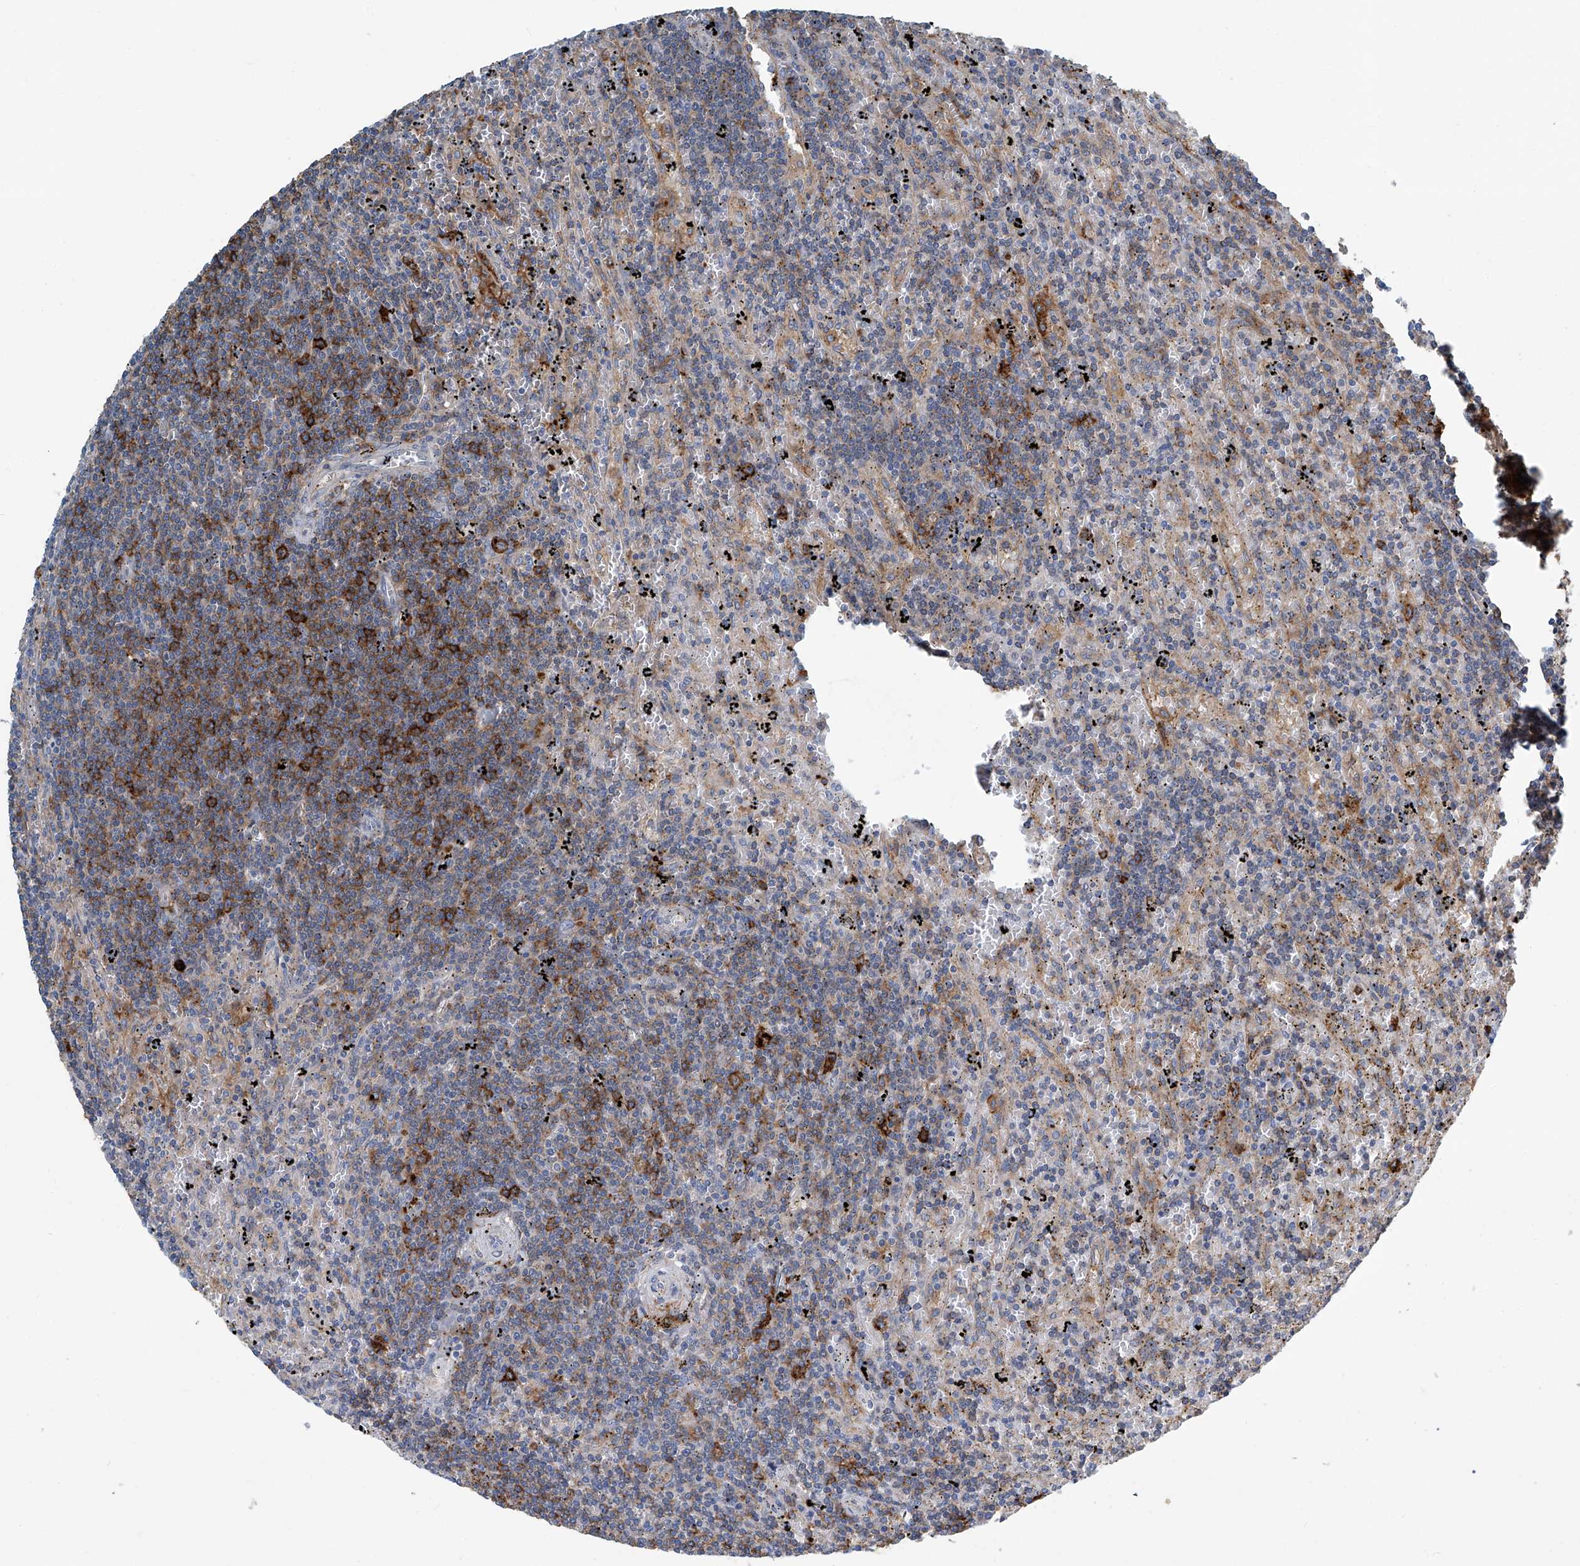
{"staining": {"intensity": "strong", "quantity": "<25%", "location": "cytoplasmic/membranous"}, "tissue": "lymphoma", "cell_type": "Tumor cells", "image_type": "cancer", "snomed": [{"axis": "morphology", "description": "Malignant lymphoma, non-Hodgkin's type, Low grade"}, {"axis": "topography", "description": "Spleen"}], "caption": "Immunohistochemical staining of human lymphoma exhibits medium levels of strong cytoplasmic/membranous protein positivity in approximately <25% of tumor cells. The protein of interest is shown in brown color, while the nuclei are stained blue.", "gene": "FAM167A", "patient": {"sex": "male", "age": 76}}